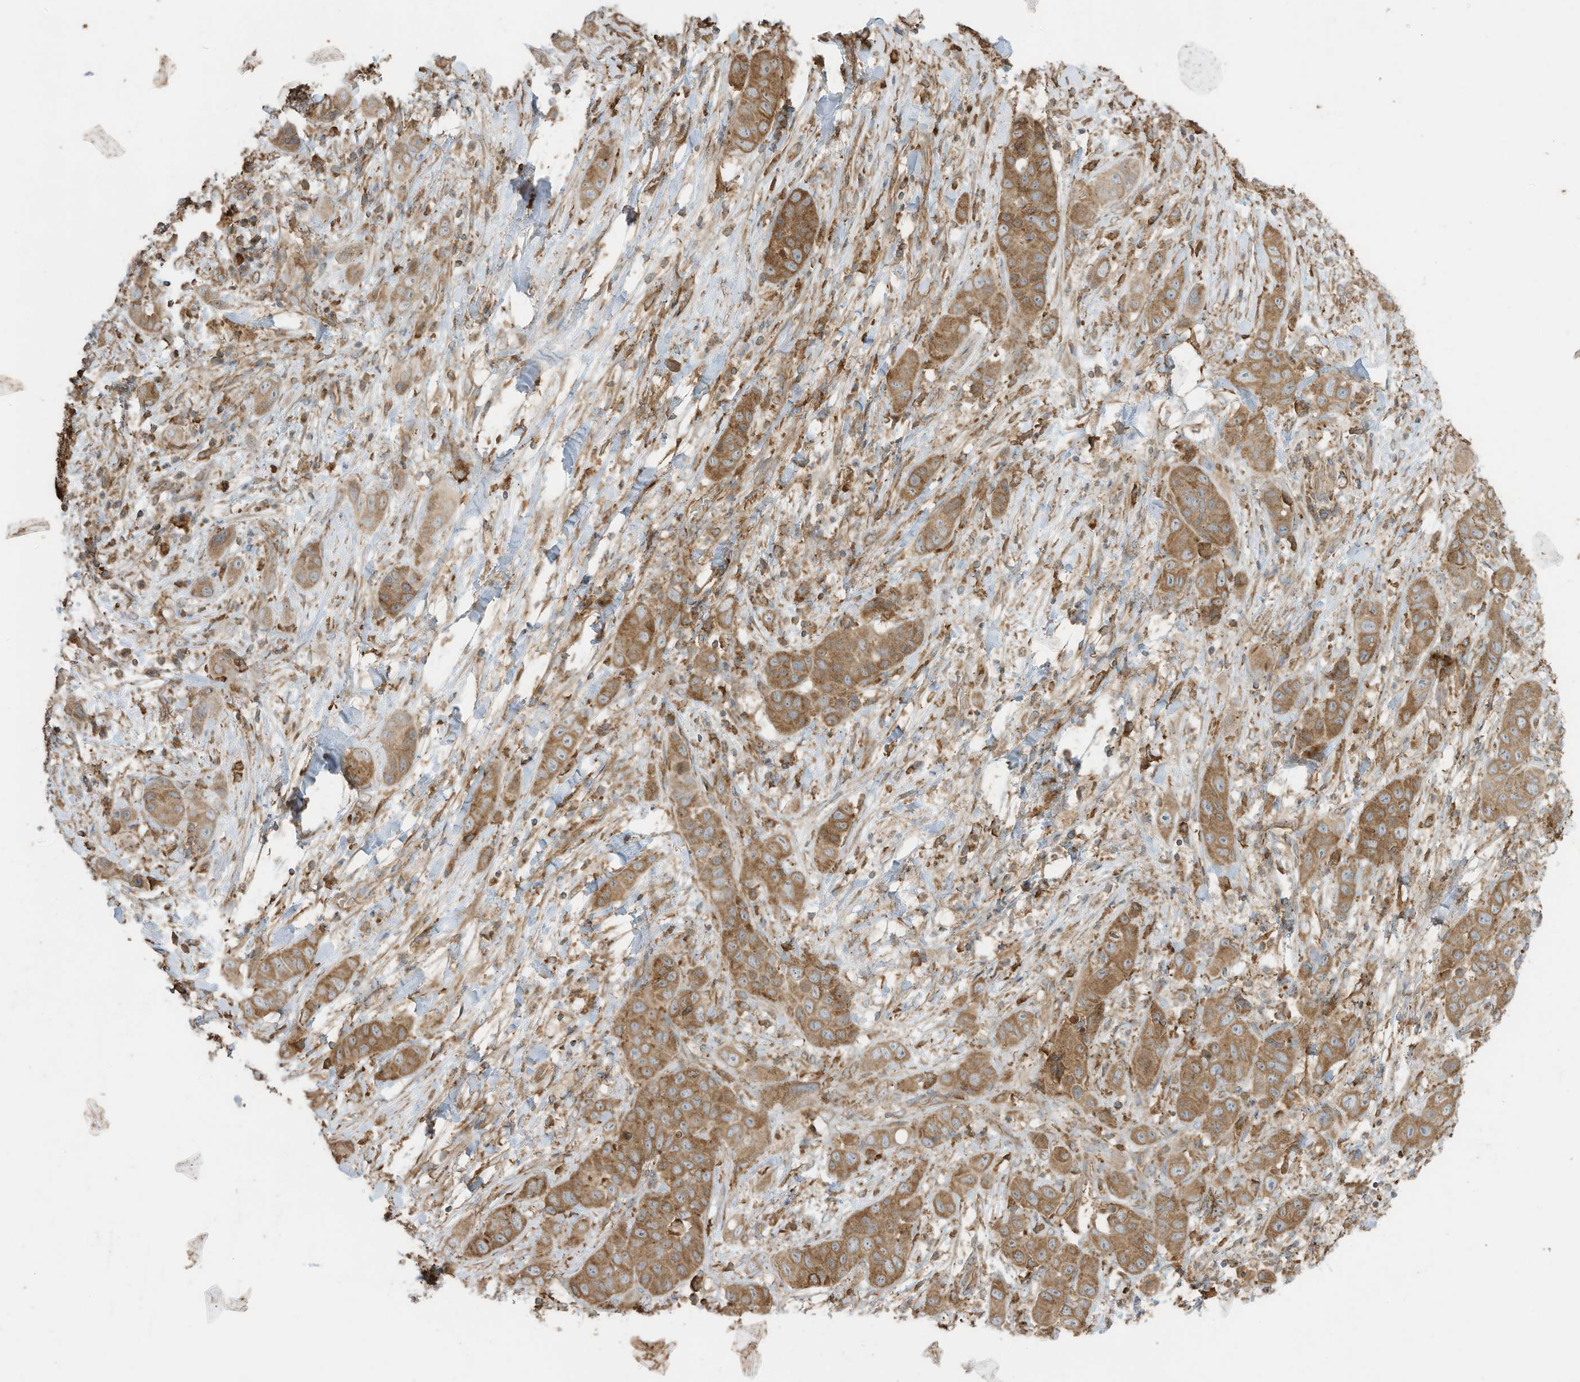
{"staining": {"intensity": "moderate", "quantity": ">75%", "location": "cytoplasmic/membranous"}, "tissue": "liver cancer", "cell_type": "Tumor cells", "image_type": "cancer", "snomed": [{"axis": "morphology", "description": "Cholangiocarcinoma"}, {"axis": "topography", "description": "Liver"}], "caption": "Immunohistochemical staining of liver cancer (cholangiocarcinoma) reveals moderate cytoplasmic/membranous protein positivity in approximately >75% of tumor cells. (Stains: DAB (3,3'-diaminobenzidine) in brown, nuclei in blue, Microscopy: brightfield microscopy at high magnification).", "gene": "CGAS", "patient": {"sex": "female", "age": 52}}